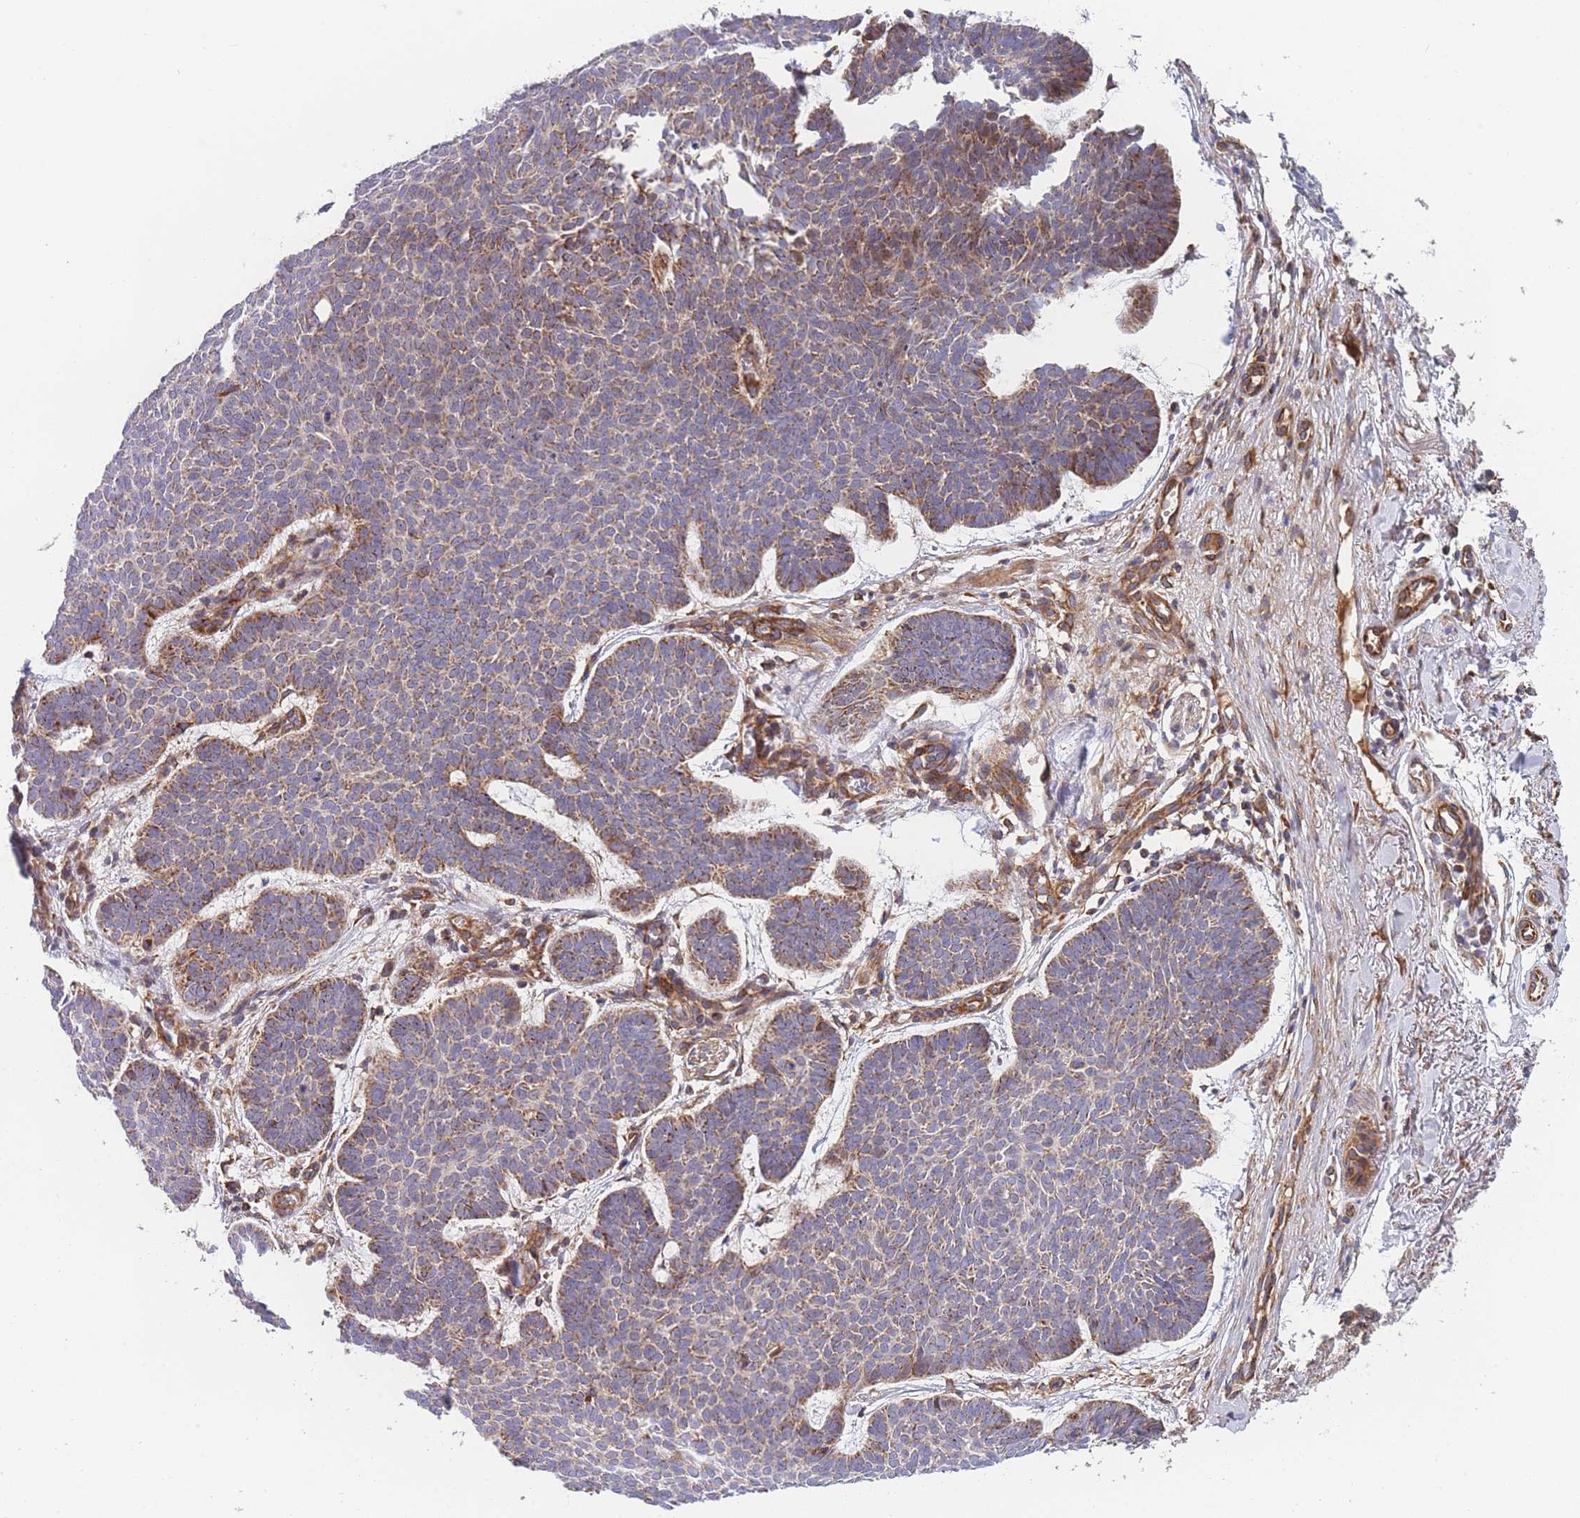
{"staining": {"intensity": "moderate", "quantity": ">75%", "location": "cytoplasmic/membranous"}, "tissue": "skin cancer", "cell_type": "Tumor cells", "image_type": "cancer", "snomed": [{"axis": "morphology", "description": "Basal cell carcinoma"}, {"axis": "topography", "description": "Skin"}], "caption": "Moderate cytoplasmic/membranous staining for a protein is seen in approximately >75% of tumor cells of skin cancer (basal cell carcinoma) using immunohistochemistry.", "gene": "MTRES1", "patient": {"sex": "female", "age": 74}}